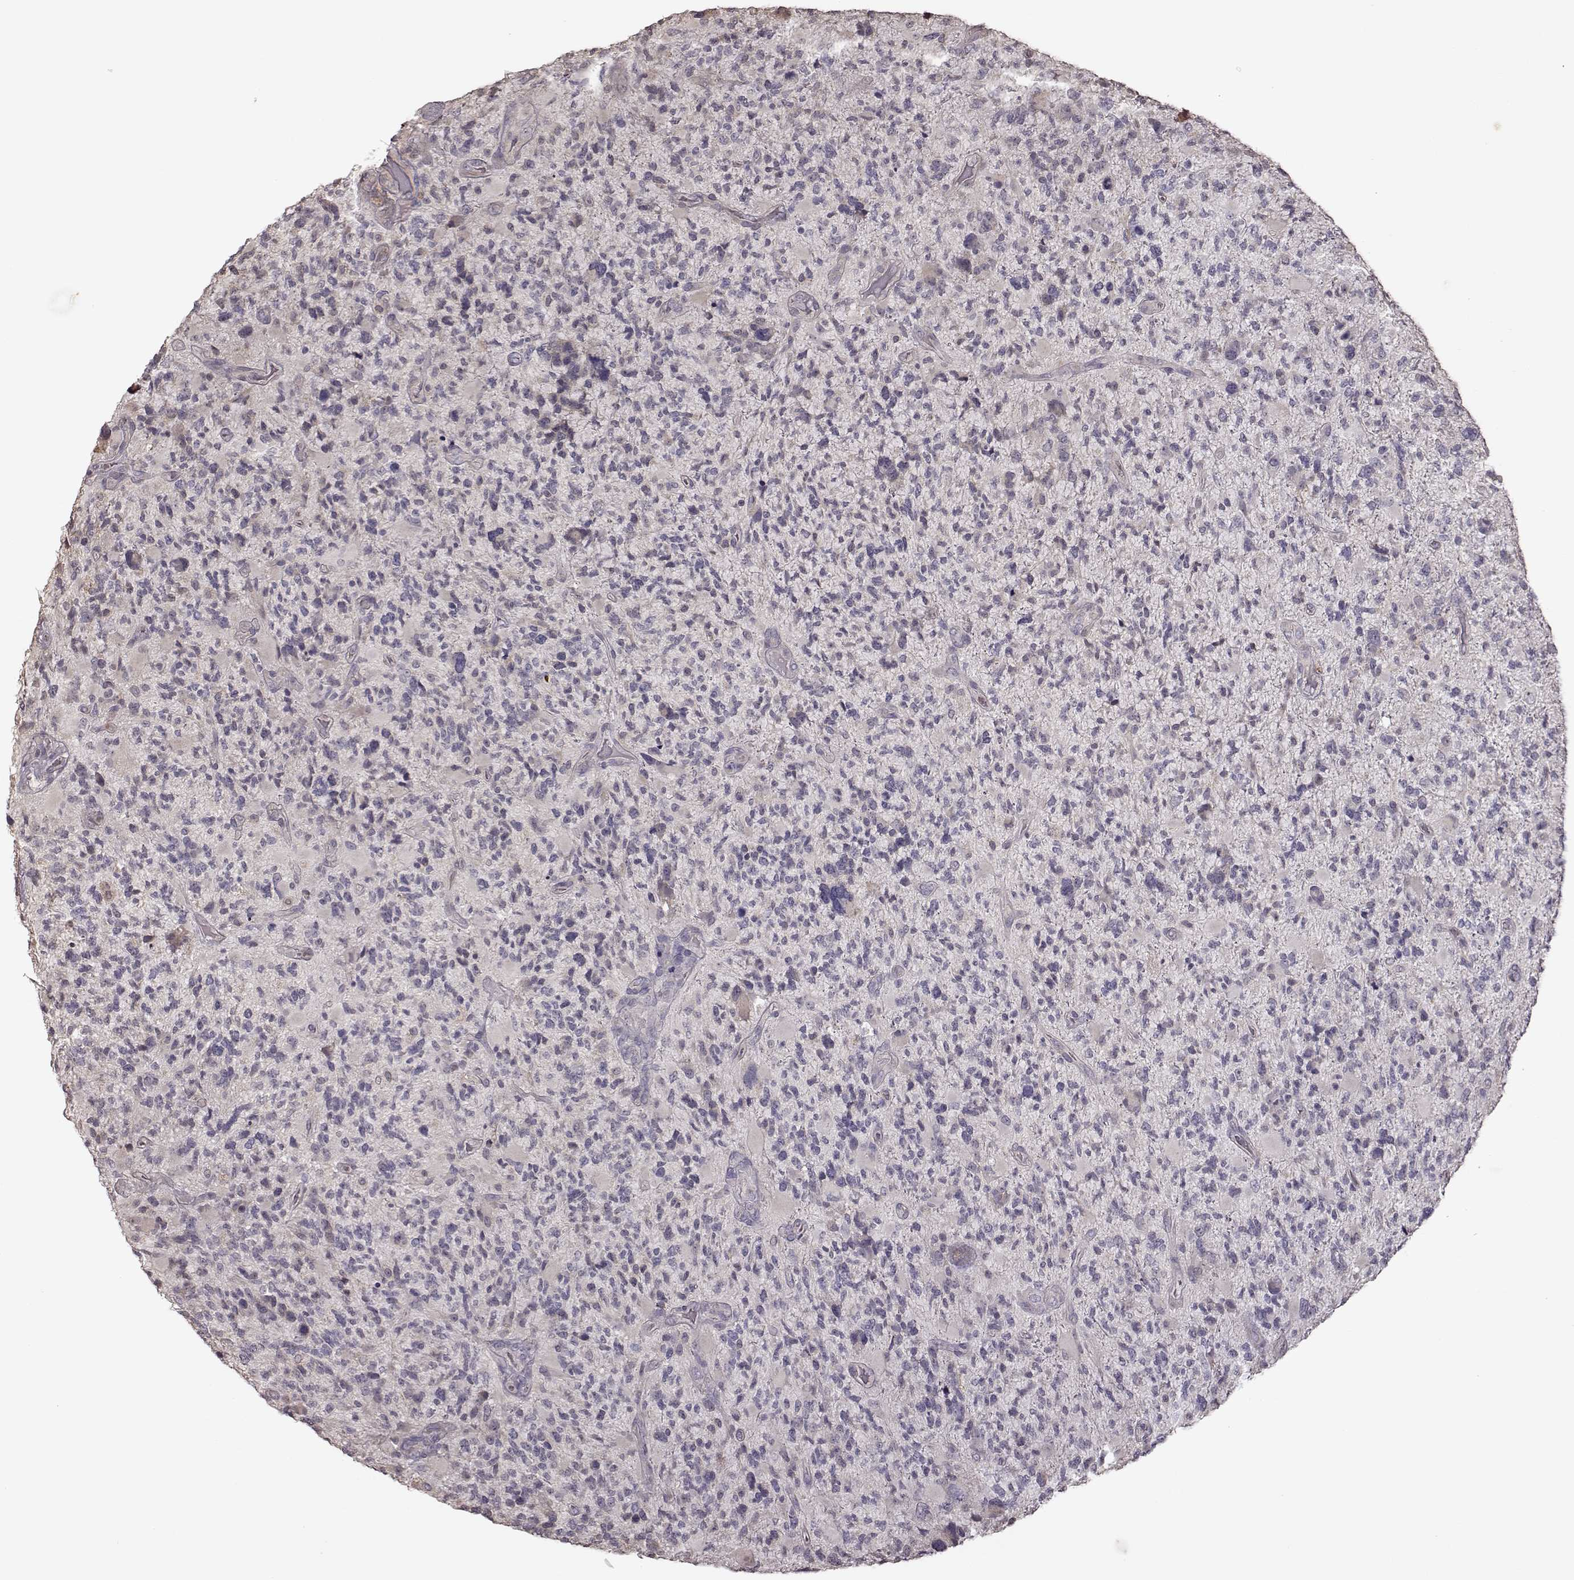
{"staining": {"intensity": "negative", "quantity": "none", "location": "none"}, "tissue": "glioma", "cell_type": "Tumor cells", "image_type": "cancer", "snomed": [{"axis": "morphology", "description": "Glioma, malignant, High grade"}, {"axis": "topography", "description": "Brain"}], "caption": "This is a image of immunohistochemistry staining of glioma, which shows no staining in tumor cells.", "gene": "CRB1", "patient": {"sex": "female", "age": 71}}